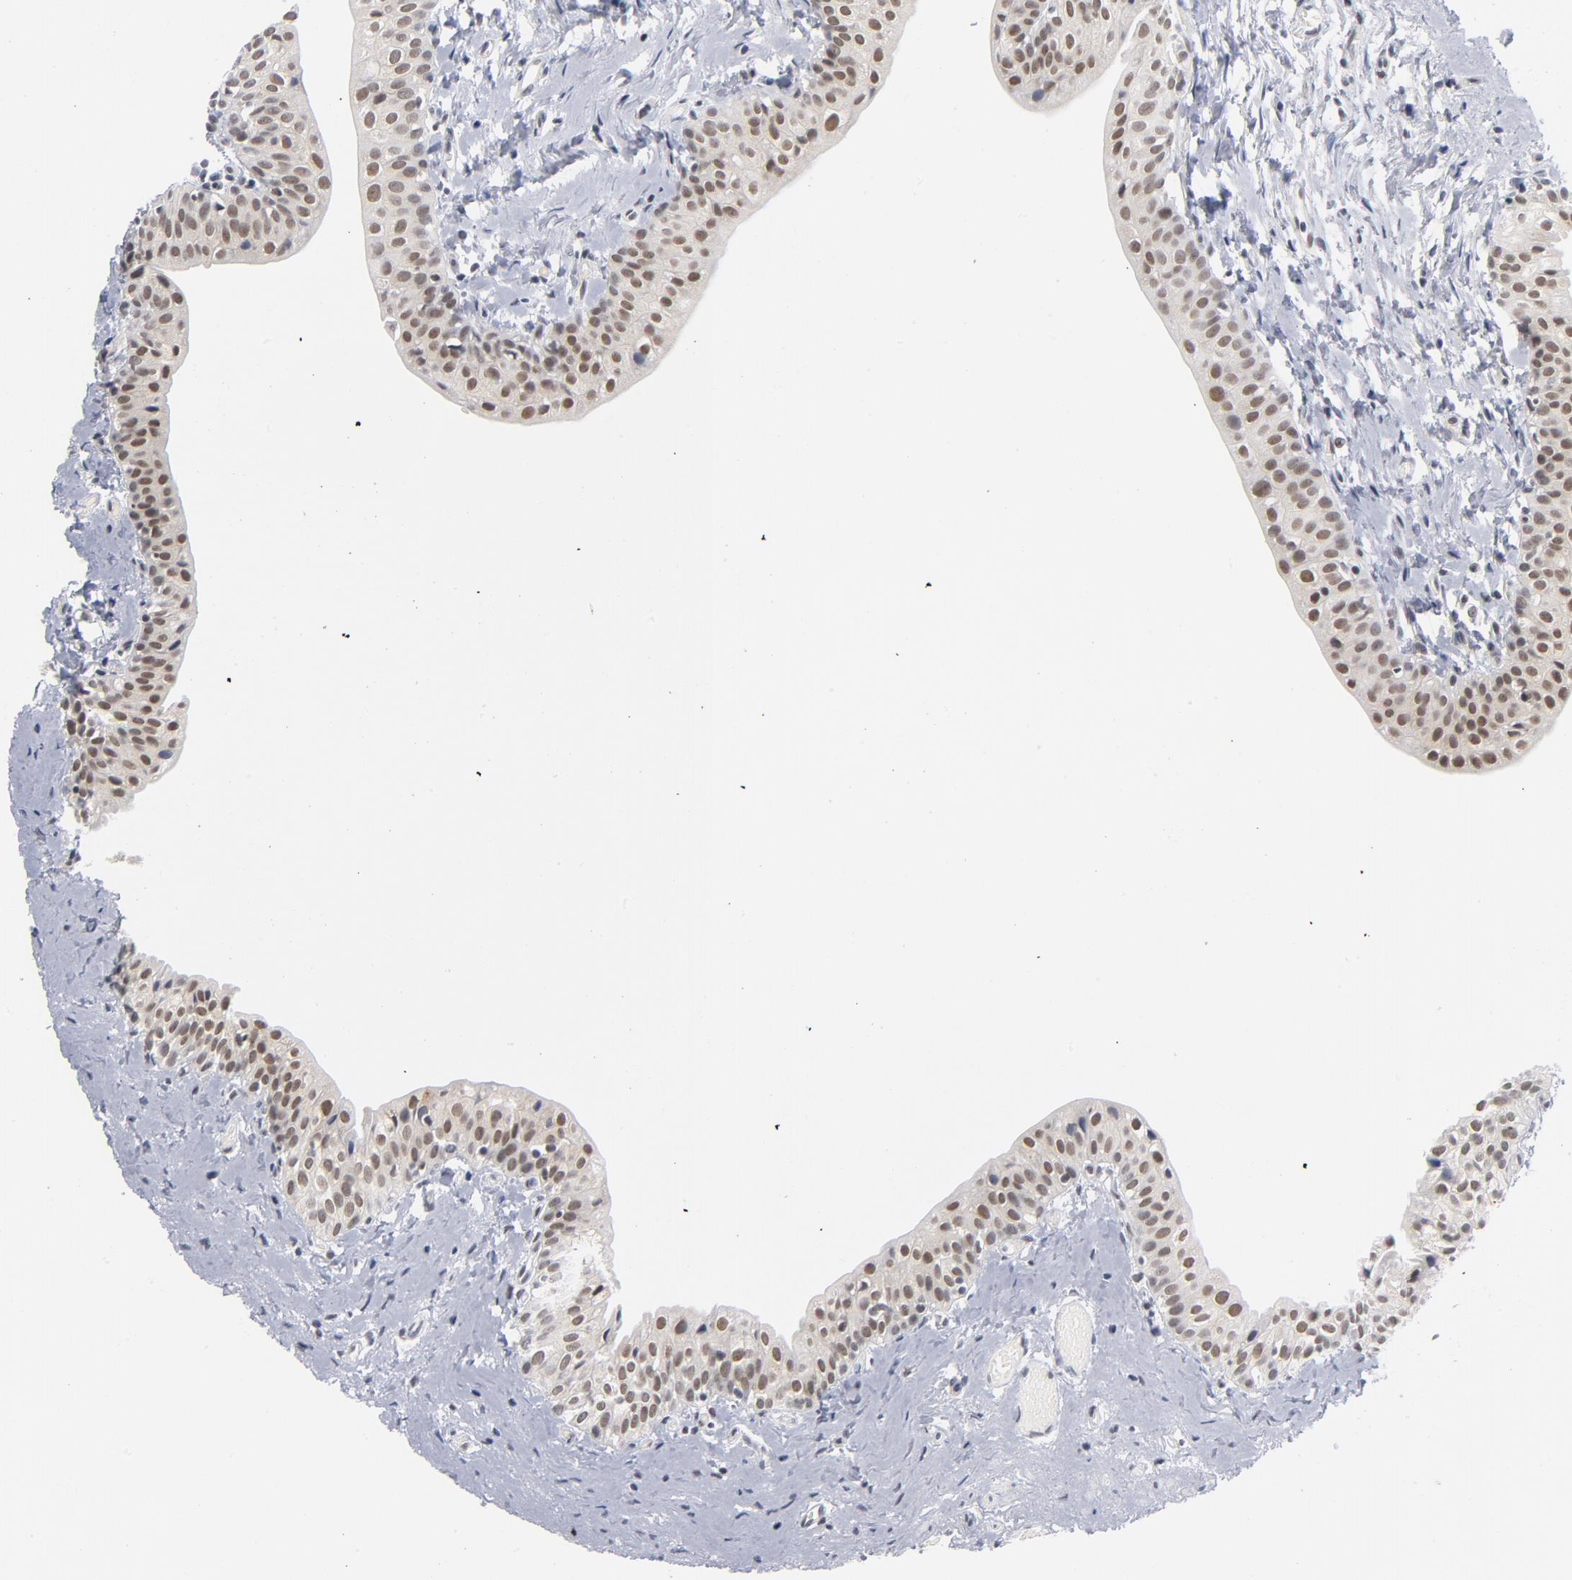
{"staining": {"intensity": "moderate", "quantity": "25%-75%", "location": "nuclear"}, "tissue": "urinary bladder", "cell_type": "Urothelial cells", "image_type": "normal", "snomed": [{"axis": "morphology", "description": "Normal tissue, NOS"}, {"axis": "topography", "description": "Urinary bladder"}], "caption": "DAB (3,3'-diaminobenzidine) immunohistochemical staining of normal urinary bladder exhibits moderate nuclear protein positivity in approximately 25%-75% of urothelial cells.", "gene": "BAP1", "patient": {"sex": "male", "age": 59}}